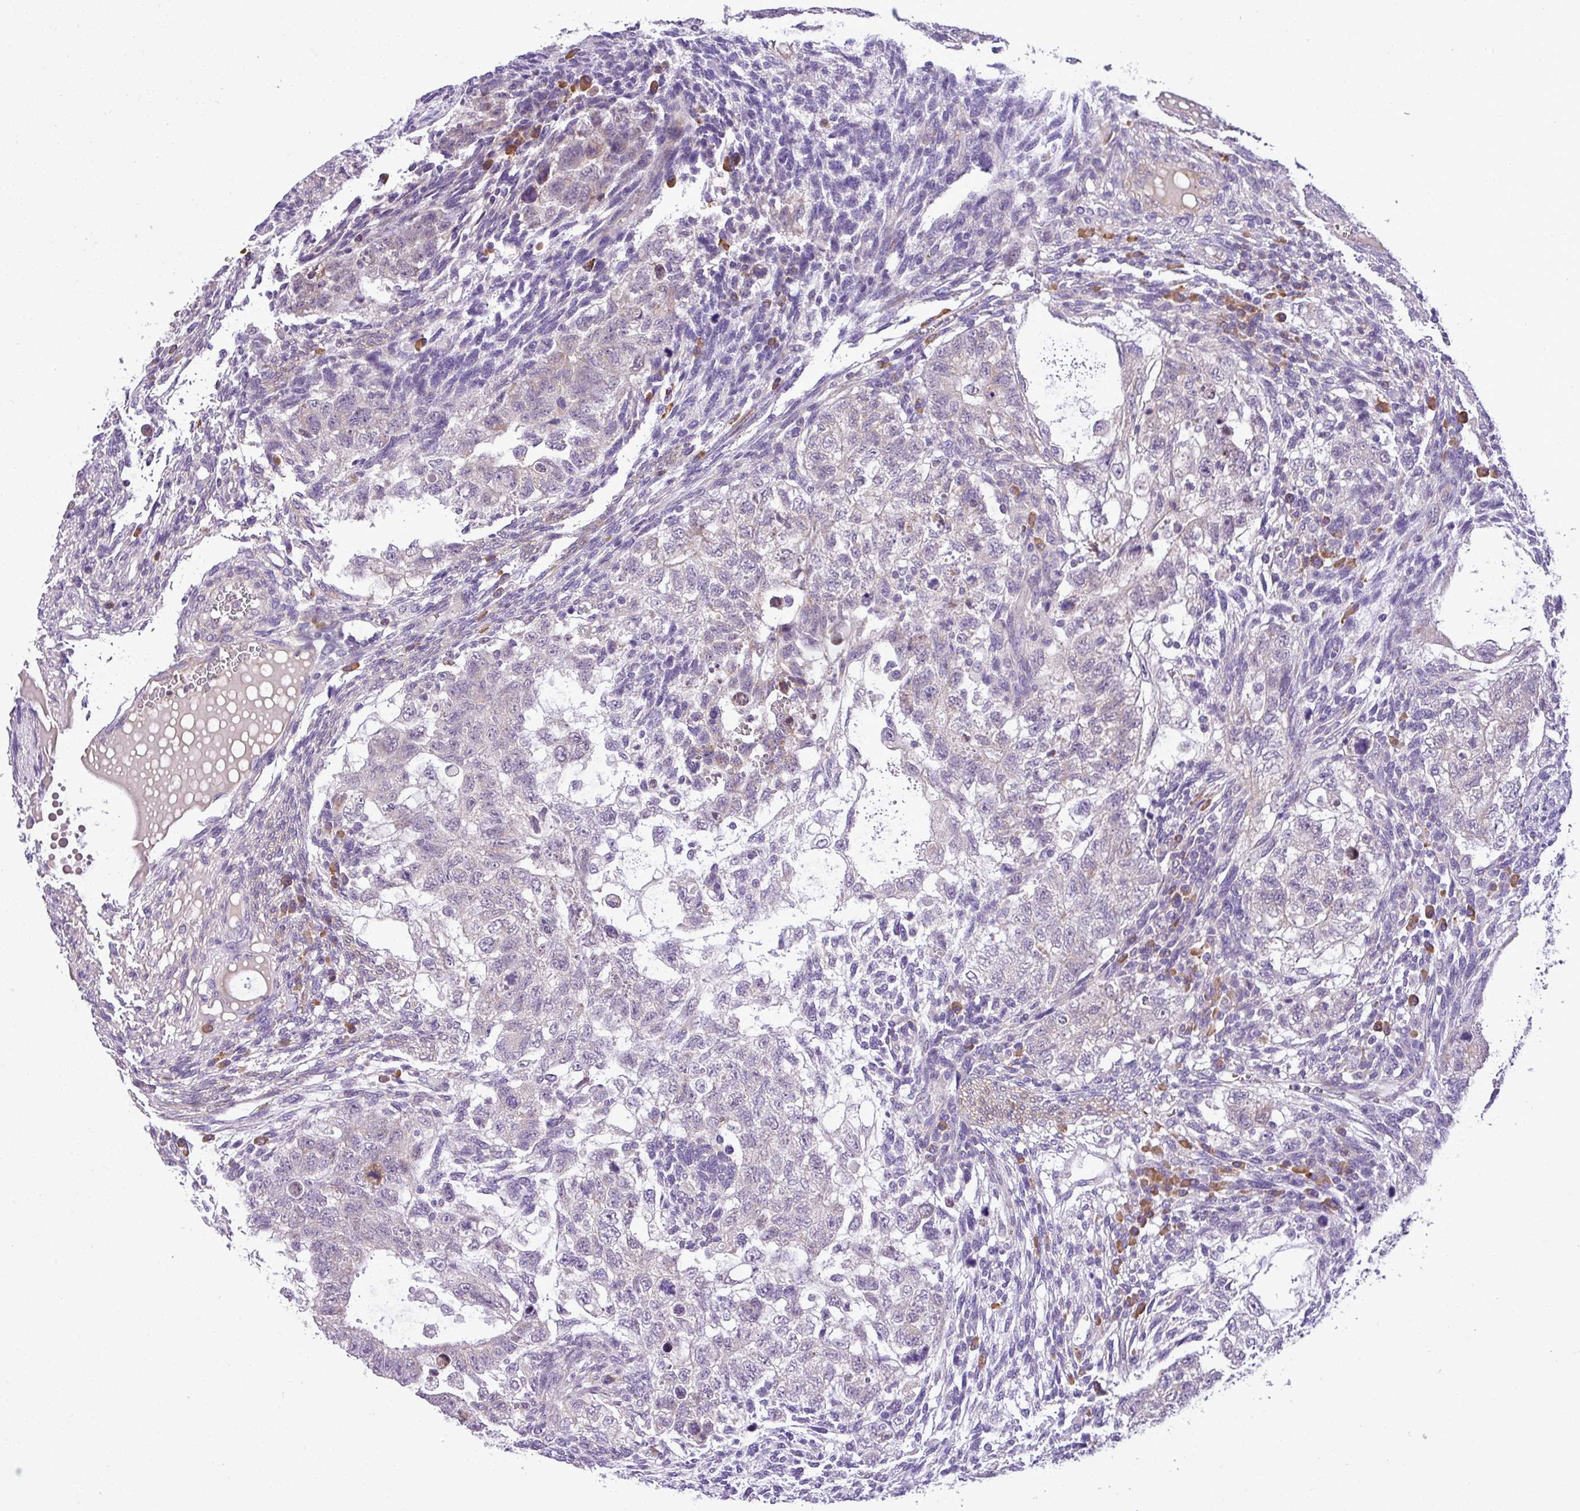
{"staining": {"intensity": "negative", "quantity": "none", "location": "none"}, "tissue": "testis cancer", "cell_type": "Tumor cells", "image_type": "cancer", "snomed": [{"axis": "morphology", "description": "Carcinoma, Embryonal, NOS"}, {"axis": "topography", "description": "Testis"}], "caption": "Immunohistochemistry of testis cancer reveals no positivity in tumor cells. The staining was performed using DAB to visualize the protein expression in brown, while the nuclei were stained in blue with hematoxylin (Magnification: 20x).", "gene": "MOCS3", "patient": {"sex": "male", "age": 37}}